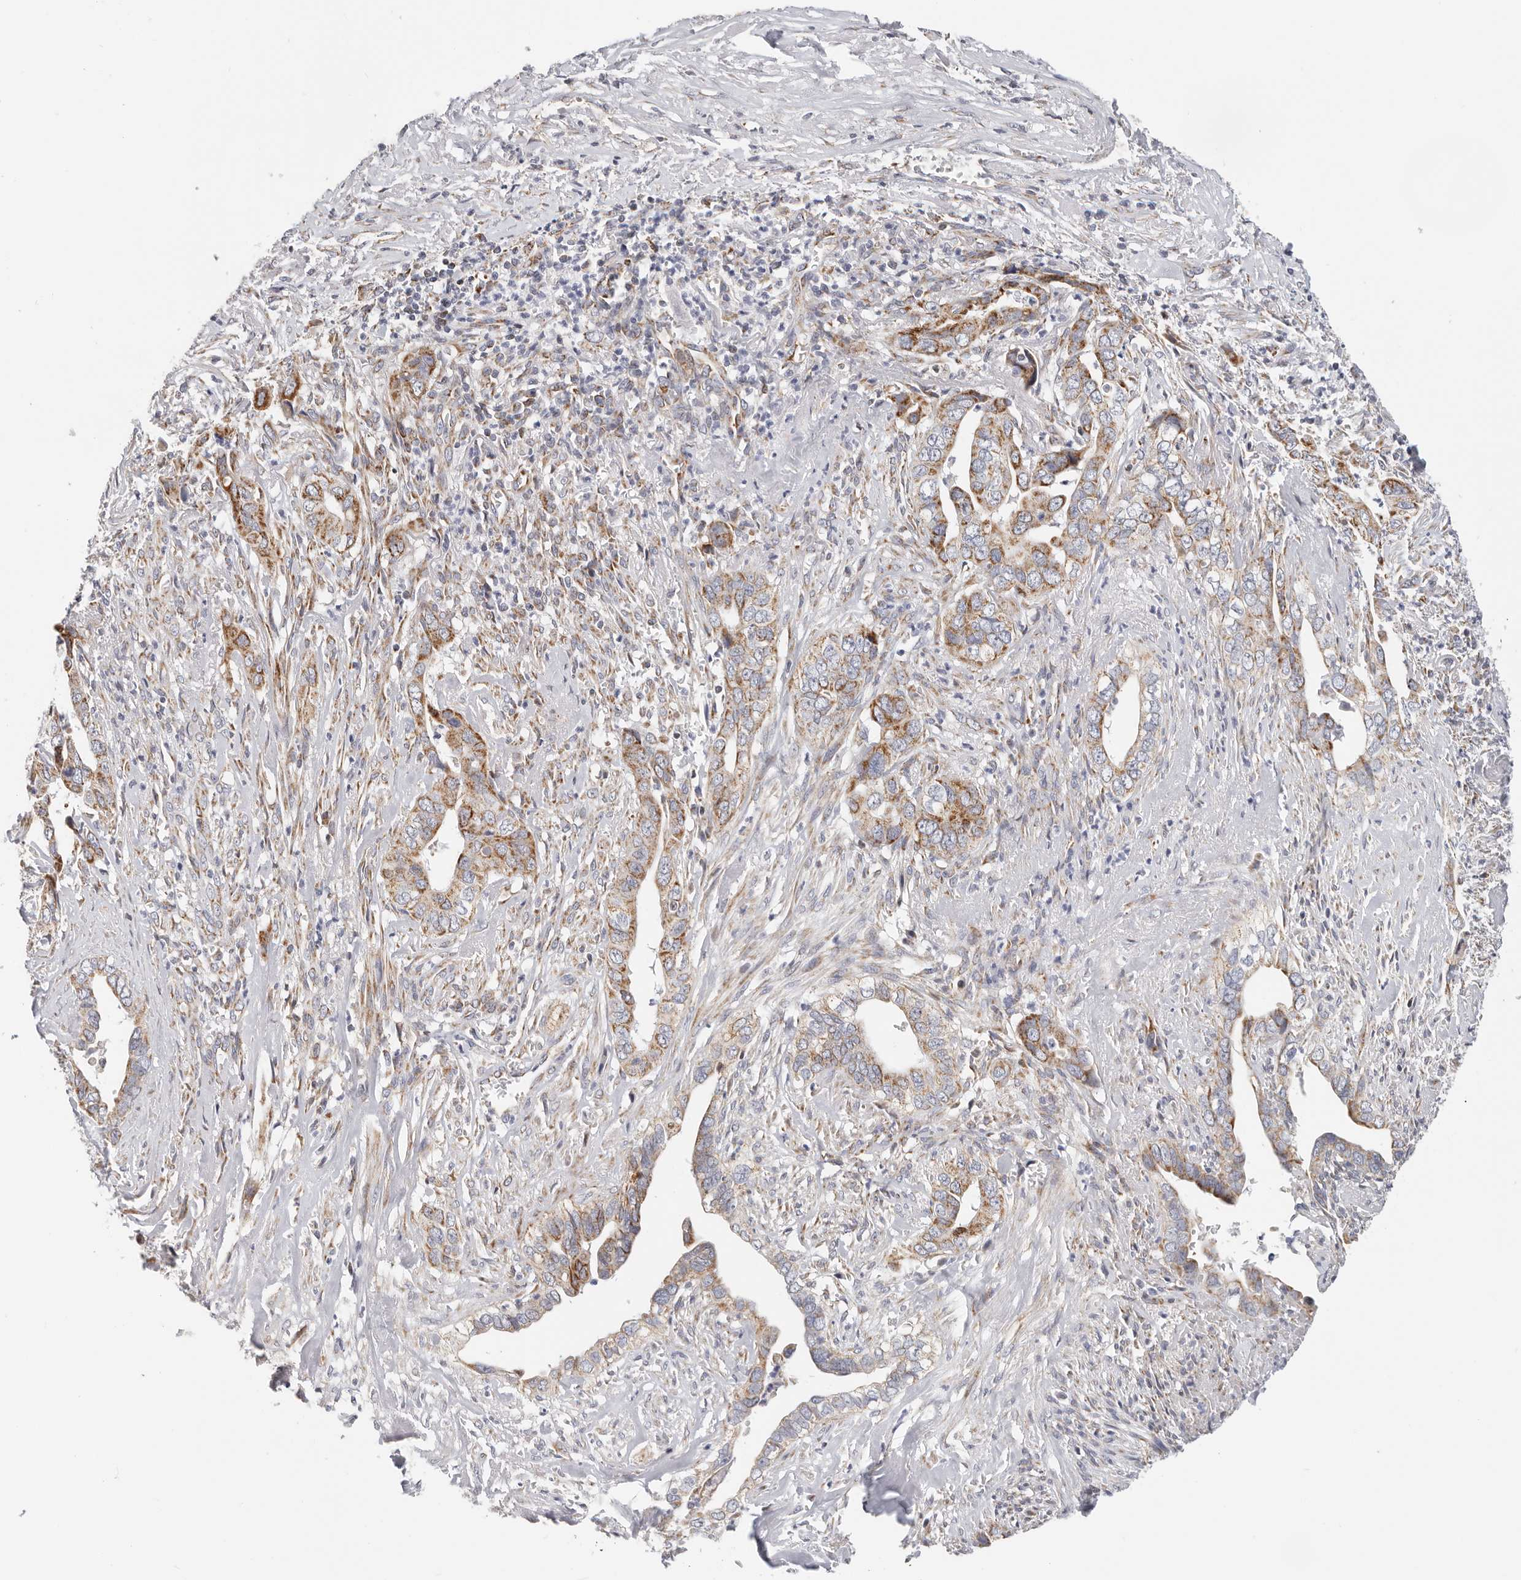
{"staining": {"intensity": "strong", "quantity": "25%-75%", "location": "cytoplasmic/membranous"}, "tissue": "liver cancer", "cell_type": "Tumor cells", "image_type": "cancer", "snomed": [{"axis": "morphology", "description": "Cholangiocarcinoma"}, {"axis": "topography", "description": "Liver"}], "caption": "Immunohistochemistry of liver cancer shows high levels of strong cytoplasmic/membranous expression in about 25%-75% of tumor cells.", "gene": "AFDN", "patient": {"sex": "female", "age": 79}}